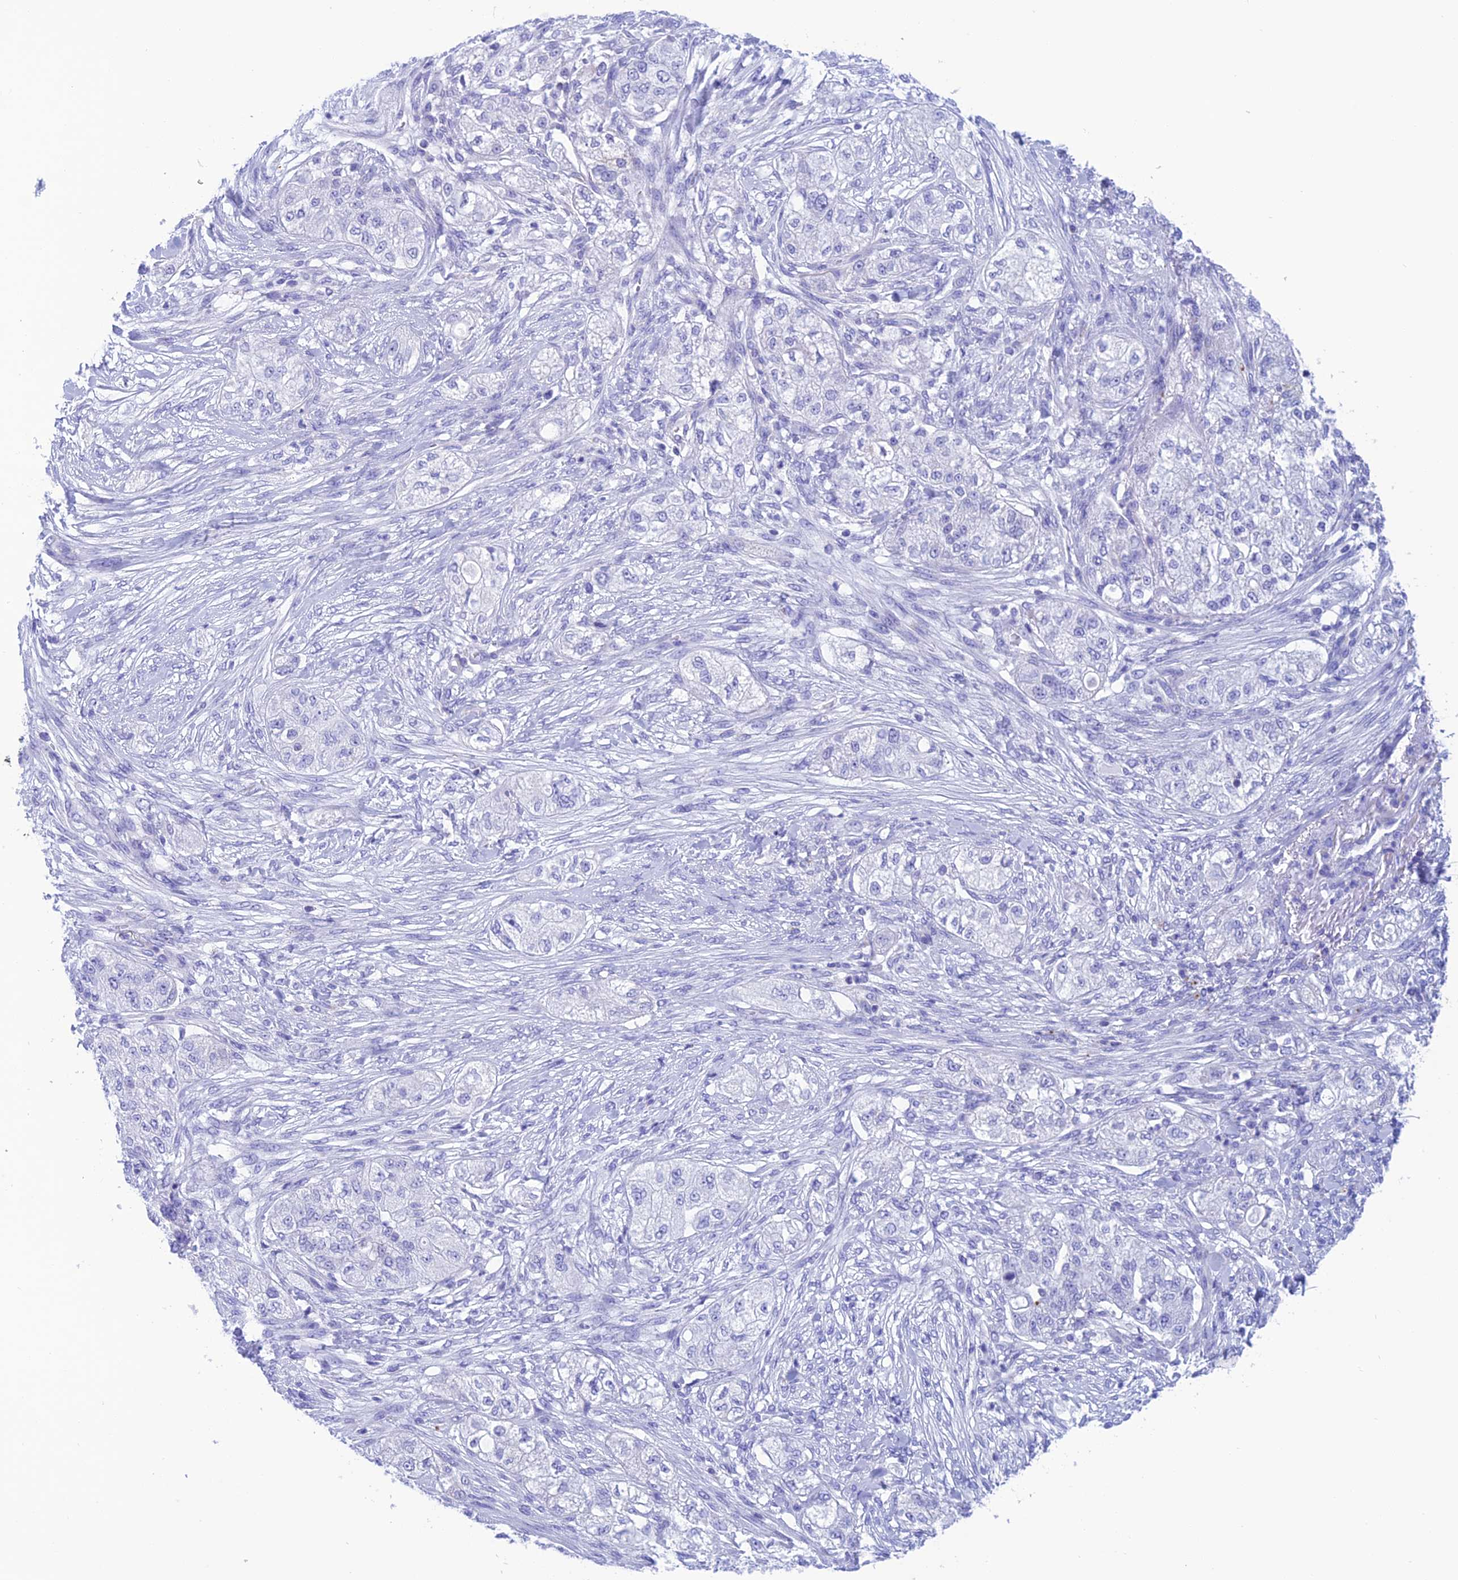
{"staining": {"intensity": "negative", "quantity": "none", "location": "none"}, "tissue": "pancreatic cancer", "cell_type": "Tumor cells", "image_type": "cancer", "snomed": [{"axis": "morphology", "description": "Adenocarcinoma, NOS"}, {"axis": "topography", "description": "Pancreas"}], "caption": "Tumor cells show no significant protein expression in pancreatic adenocarcinoma. The staining is performed using DAB (3,3'-diaminobenzidine) brown chromogen with nuclei counter-stained in using hematoxylin.", "gene": "NXPE4", "patient": {"sex": "female", "age": 78}}